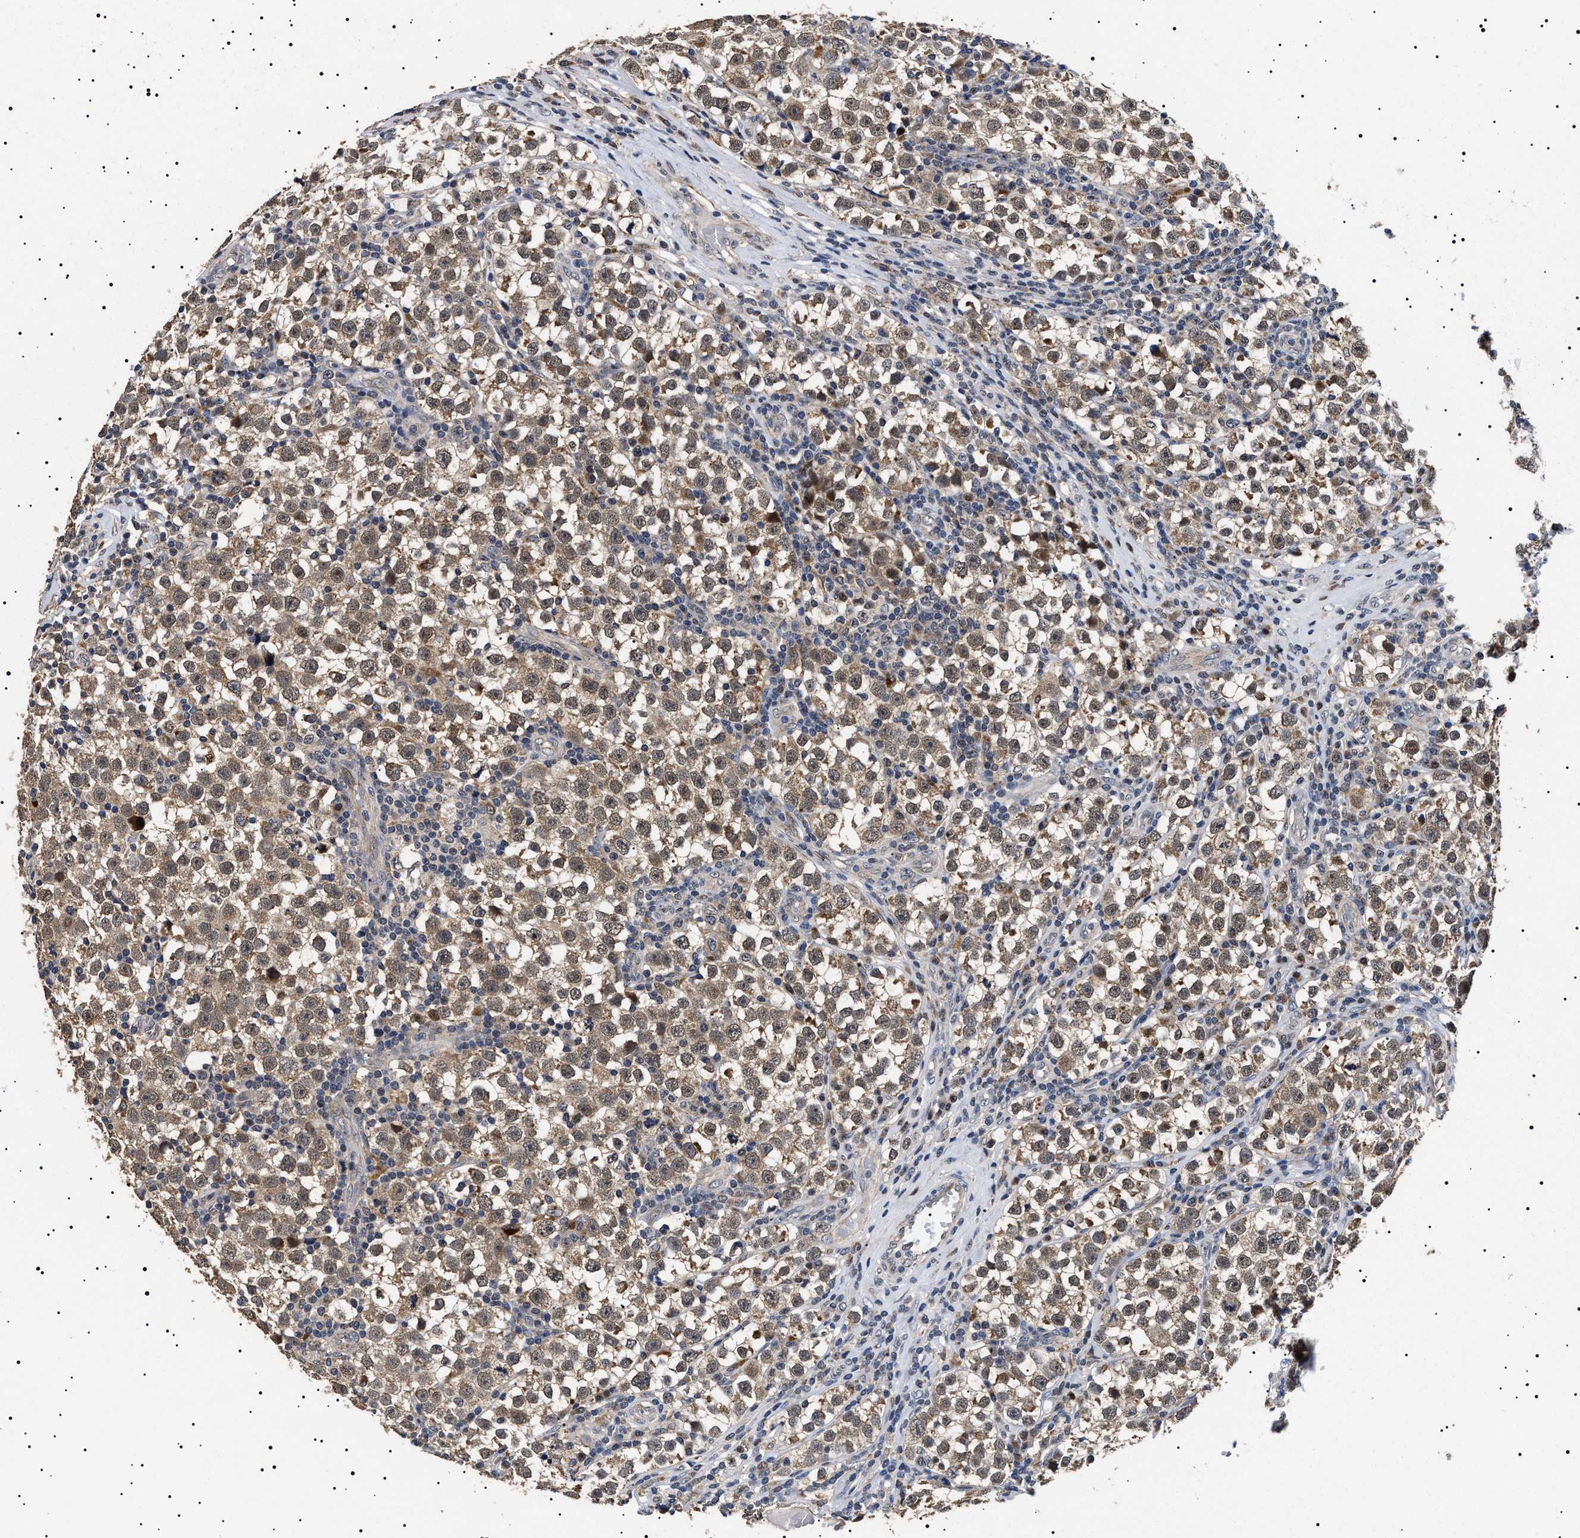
{"staining": {"intensity": "moderate", "quantity": ">75%", "location": "cytoplasmic/membranous,nuclear"}, "tissue": "testis cancer", "cell_type": "Tumor cells", "image_type": "cancer", "snomed": [{"axis": "morphology", "description": "Normal tissue, NOS"}, {"axis": "morphology", "description": "Seminoma, NOS"}, {"axis": "topography", "description": "Testis"}], "caption": "IHC of human testis seminoma demonstrates medium levels of moderate cytoplasmic/membranous and nuclear expression in about >75% of tumor cells. (IHC, brightfield microscopy, high magnification).", "gene": "RAB34", "patient": {"sex": "male", "age": 43}}